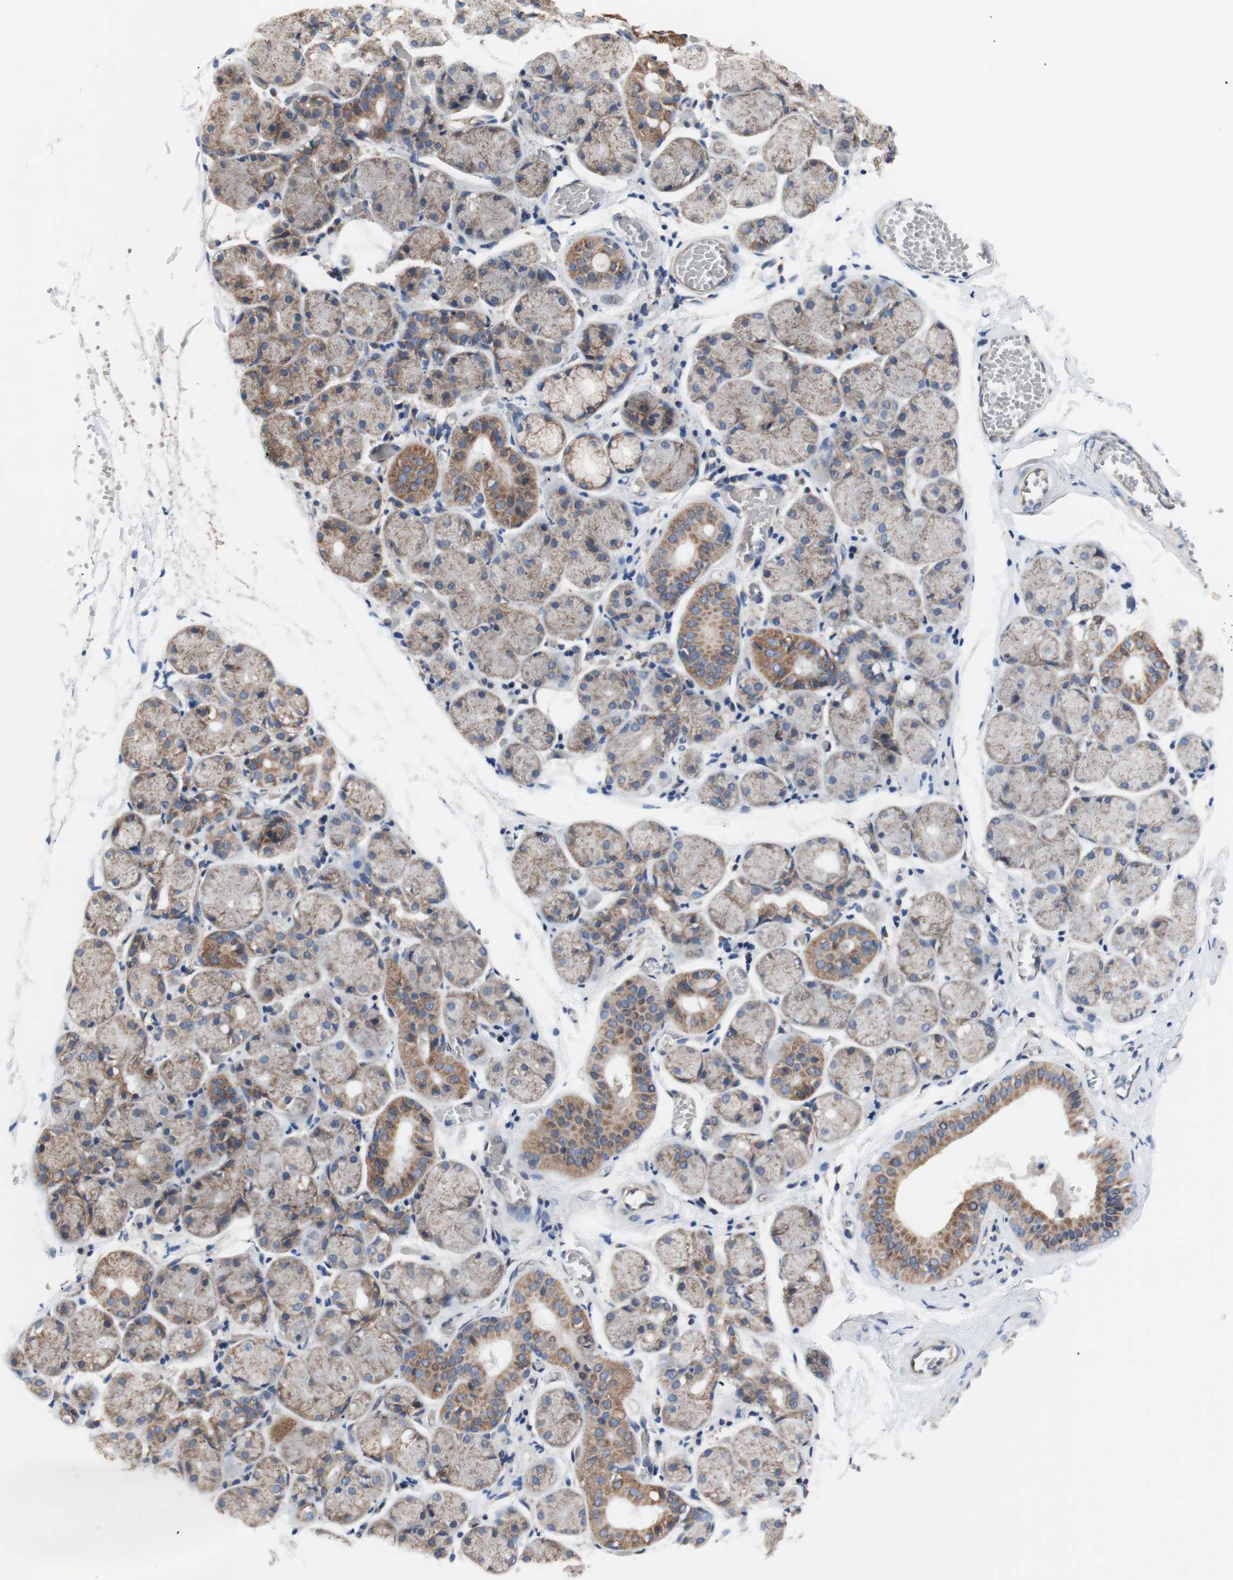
{"staining": {"intensity": "moderate", "quantity": "25%-75%", "location": "cytoplasmic/membranous"}, "tissue": "salivary gland", "cell_type": "Glandular cells", "image_type": "normal", "snomed": [{"axis": "morphology", "description": "Normal tissue, NOS"}, {"axis": "topography", "description": "Salivary gland"}], "caption": "IHC staining of benign salivary gland, which reveals medium levels of moderate cytoplasmic/membranous positivity in approximately 25%-75% of glandular cells indicating moderate cytoplasmic/membranous protein positivity. The staining was performed using DAB (brown) for protein detection and nuclei were counterstained in hematoxylin (blue).", "gene": "FMR1", "patient": {"sex": "female", "age": 24}}